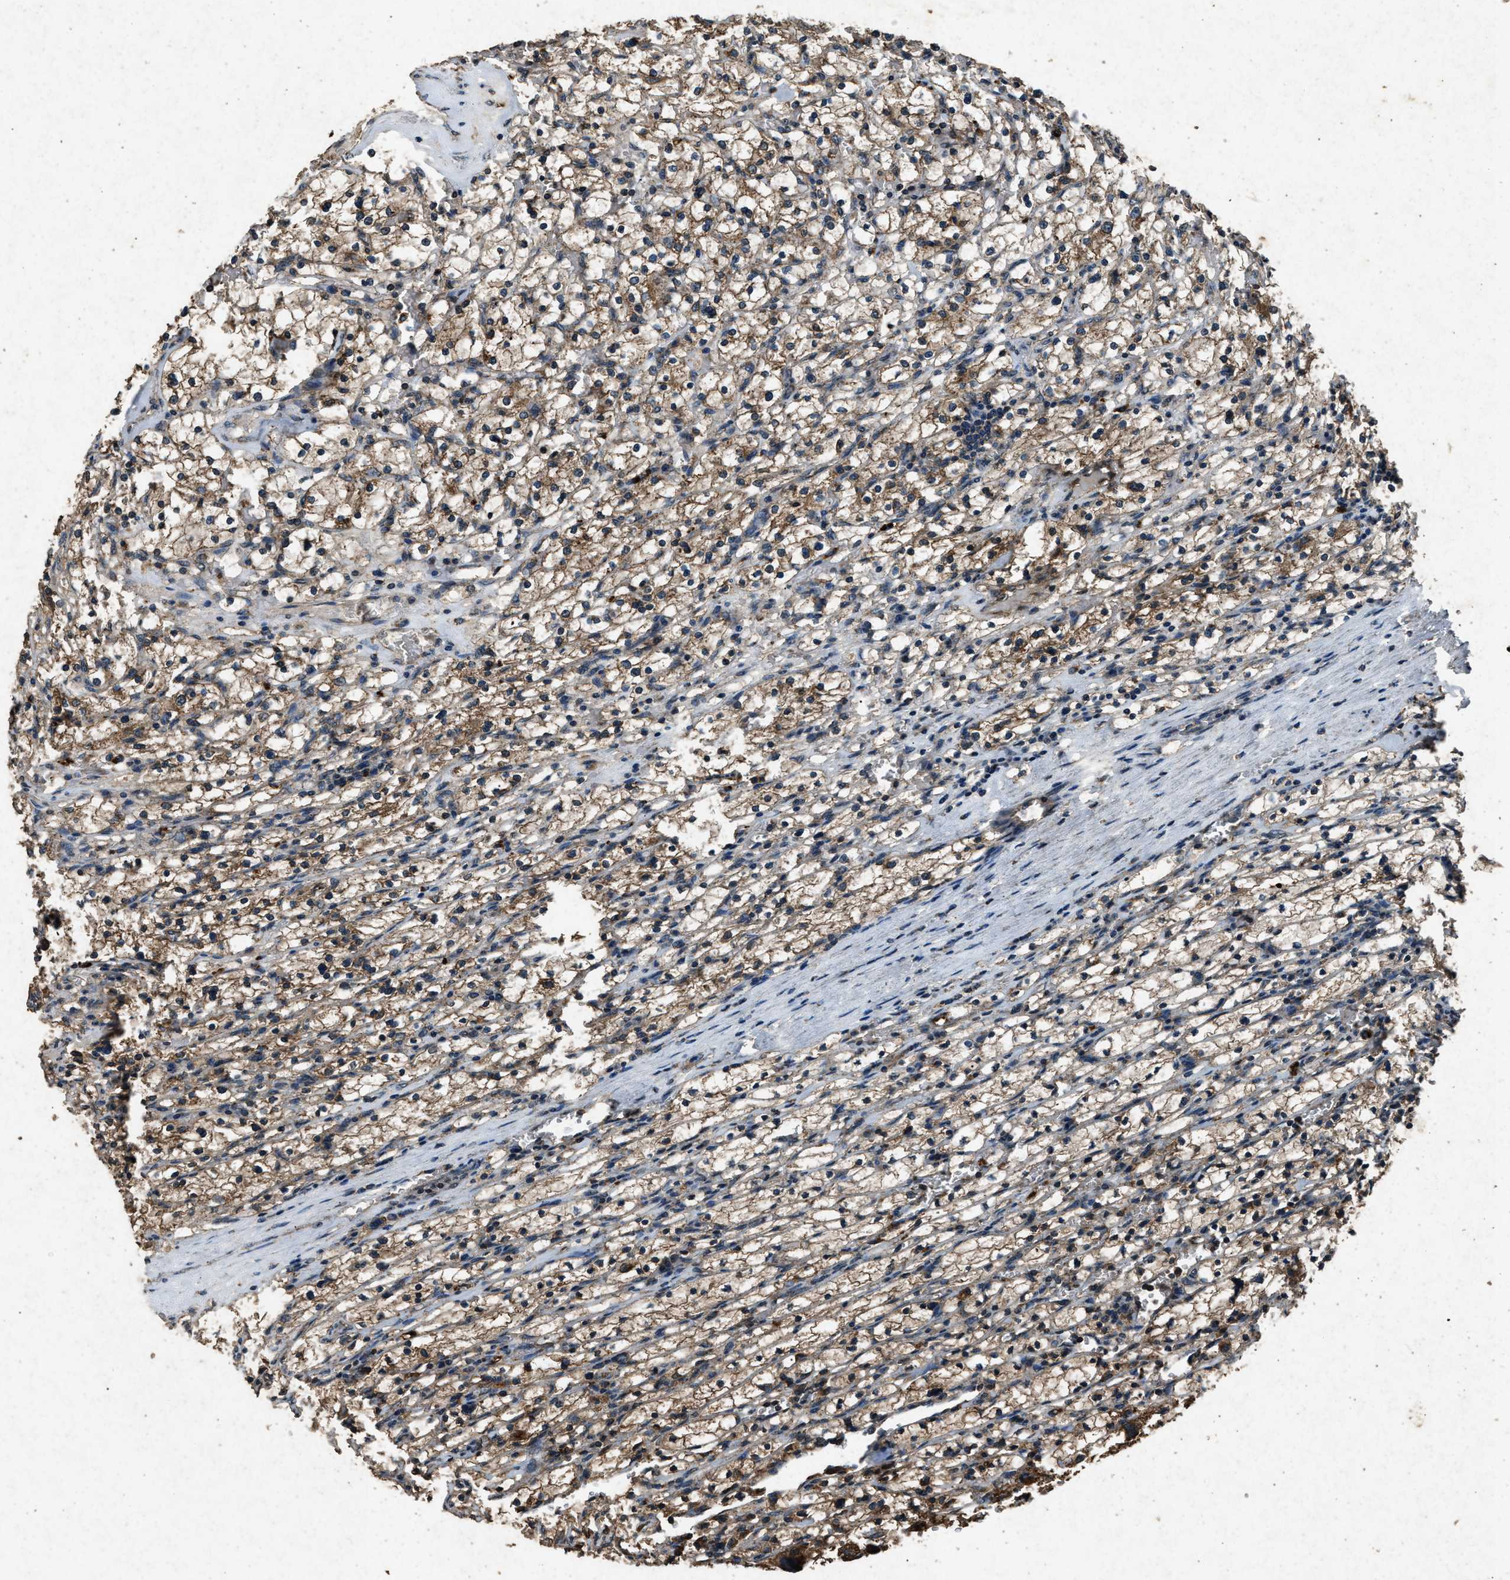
{"staining": {"intensity": "moderate", "quantity": ">75%", "location": "cytoplasmic/membranous"}, "tissue": "renal cancer", "cell_type": "Tumor cells", "image_type": "cancer", "snomed": [{"axis": "morphology", "description": "Adenocarcinoma, NOS"}, {"axis": "topography", "description": "Kidney"}], "caption": "This is an image of immunohistochemistry staining of renal adenocarcinoma, which shows moderate expression in the cytoplasmic/membranous of tumor cells.", "gene": "OAS1", "patient": {"sex": "female", "age": 83}}